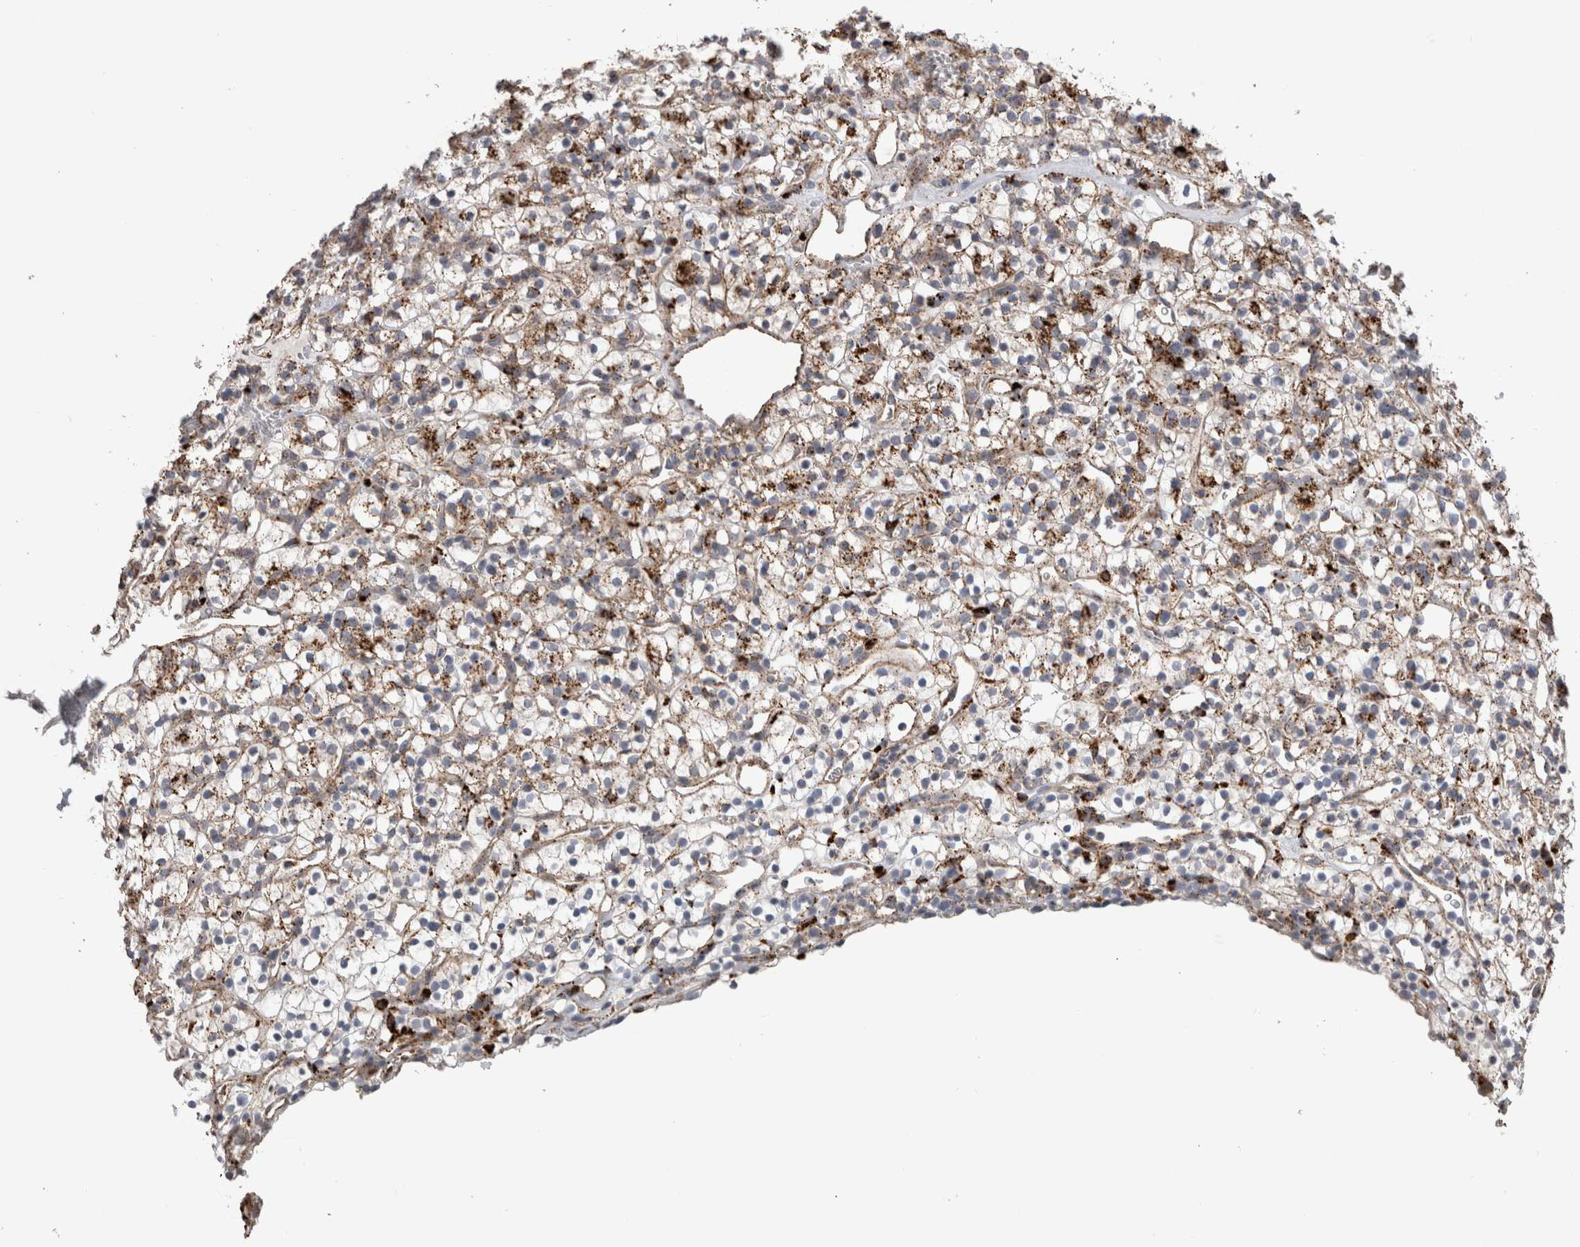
{"staining": {"intensity": "strong", "quantity": ">75%", "location": "cytoplasmic/membranous"}, "tissue": "renal cancer", "cell_type": "Tumor cells", "image_type": "cancer", "snomed": [{"axis": "morphology", "description": "Adenocarcinoma, NOS"}, {"axis": "topography", "description": "Kidney"}], "caption": "Renal cancer (adenocarcinoma) was stained to show a protein in brown. There is high levels of strong cytoplasmic/membranous staining in approximately >75% of tumor cells.", "gene": "CTSZ", "patient": {"sex": "female", "age": 57}}